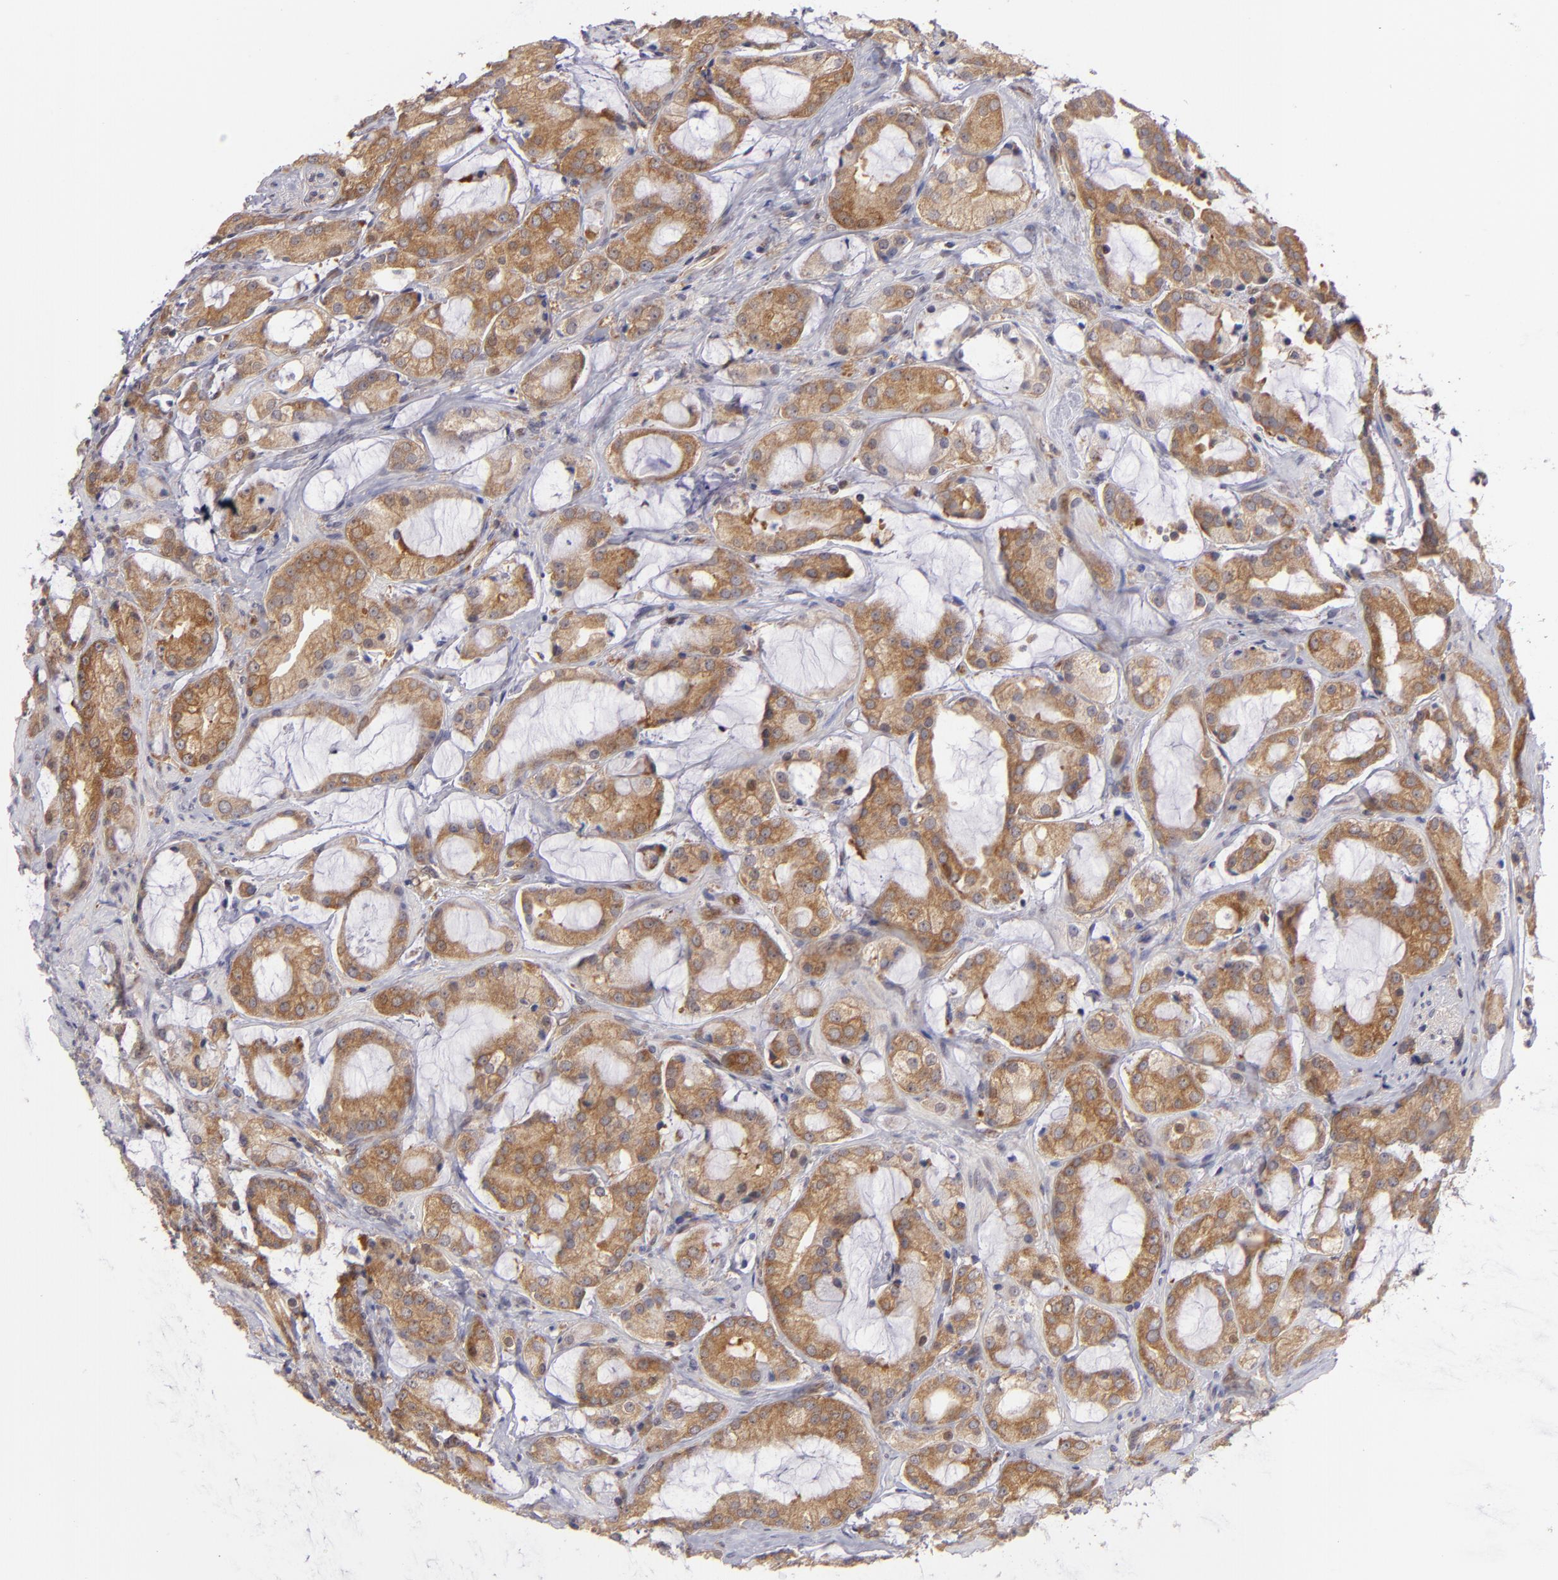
{"staining": {"intensity": "strong", "quantity": ">75%", "location": "cytoplasmic/membranous"}, "tissue": "prostate cancer", "cell_type": "Tumor cells", "image_type": "cancer", "snomed": [{"axis": "morphology", "description": "Adenocarcinoma, Medium grade"}, {"axis": "topography", "description": "Prostate"}], "caption": "Medium-grade adenocarcinoma (prostate) was stained to show a protein in brown. There is high levels of strong cytoplasmic/membranous expression in about >75% of tumor cells.", "gene": "PTPN13", "patient": {"sex": "male", "age": 70}}